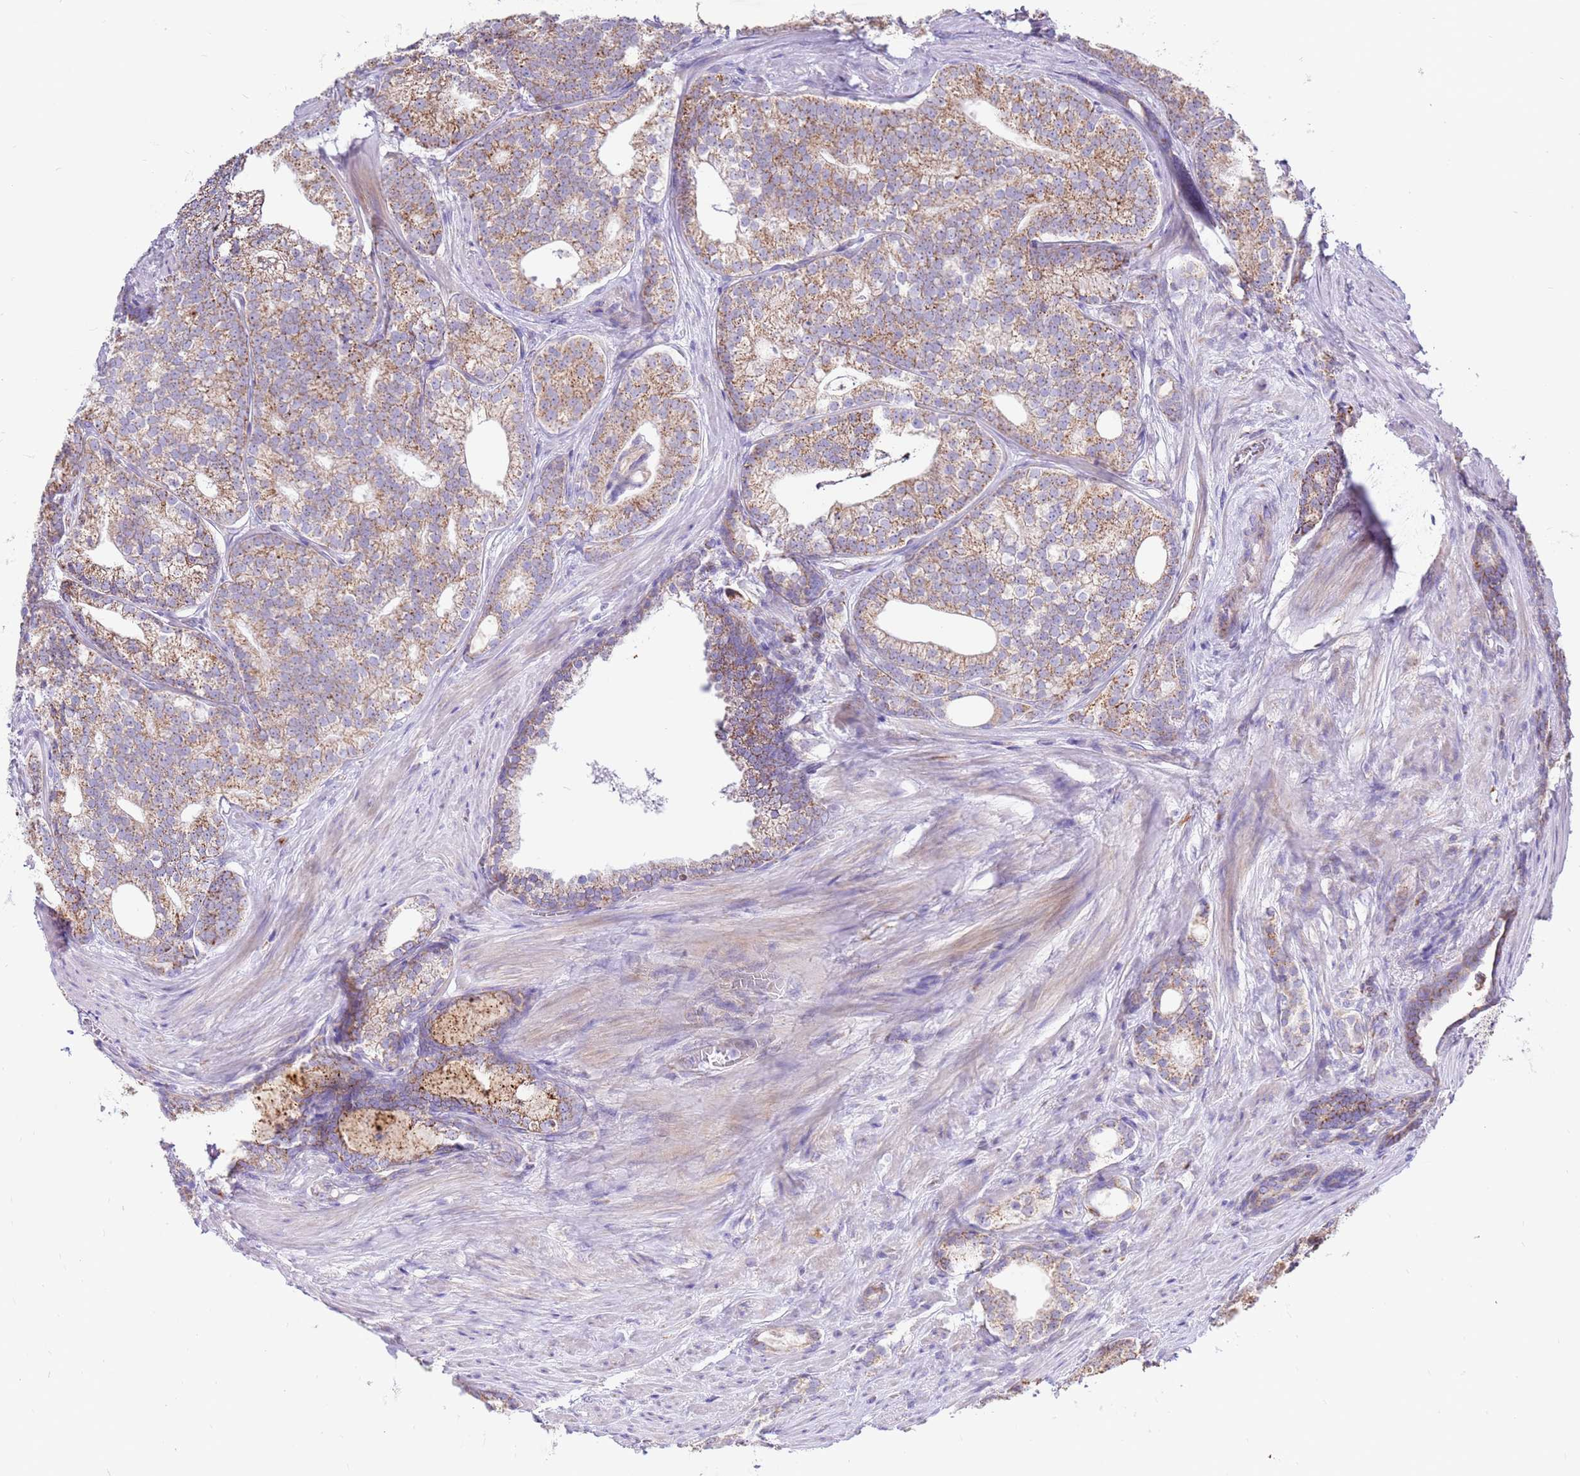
{"staining": {"intensity": "moderate", "quantity": ">75%", "location": "cytoplasmic/membranous"}, "tissue": "prostate cancer", "cell_type": "Tumor cells", "image_type": "cancer", "snomed": [{"axis": "morphology", "description": "Adenocarcinoma, Low grade"}, {"axis": "topography", "description": "Prostate"}], "caption": "An image of low-grade adenocarcinoma (prostate) stained for a protein reveals moderate cytoplasmic/membranous brown staining in tumor cells. (DAB (3,3'-diaminobenzidine) IHC, brown staining for protein, blue staining for nuclei).", "gene": "IGF1R", "patient": {"sex": "male", "age": 71}}